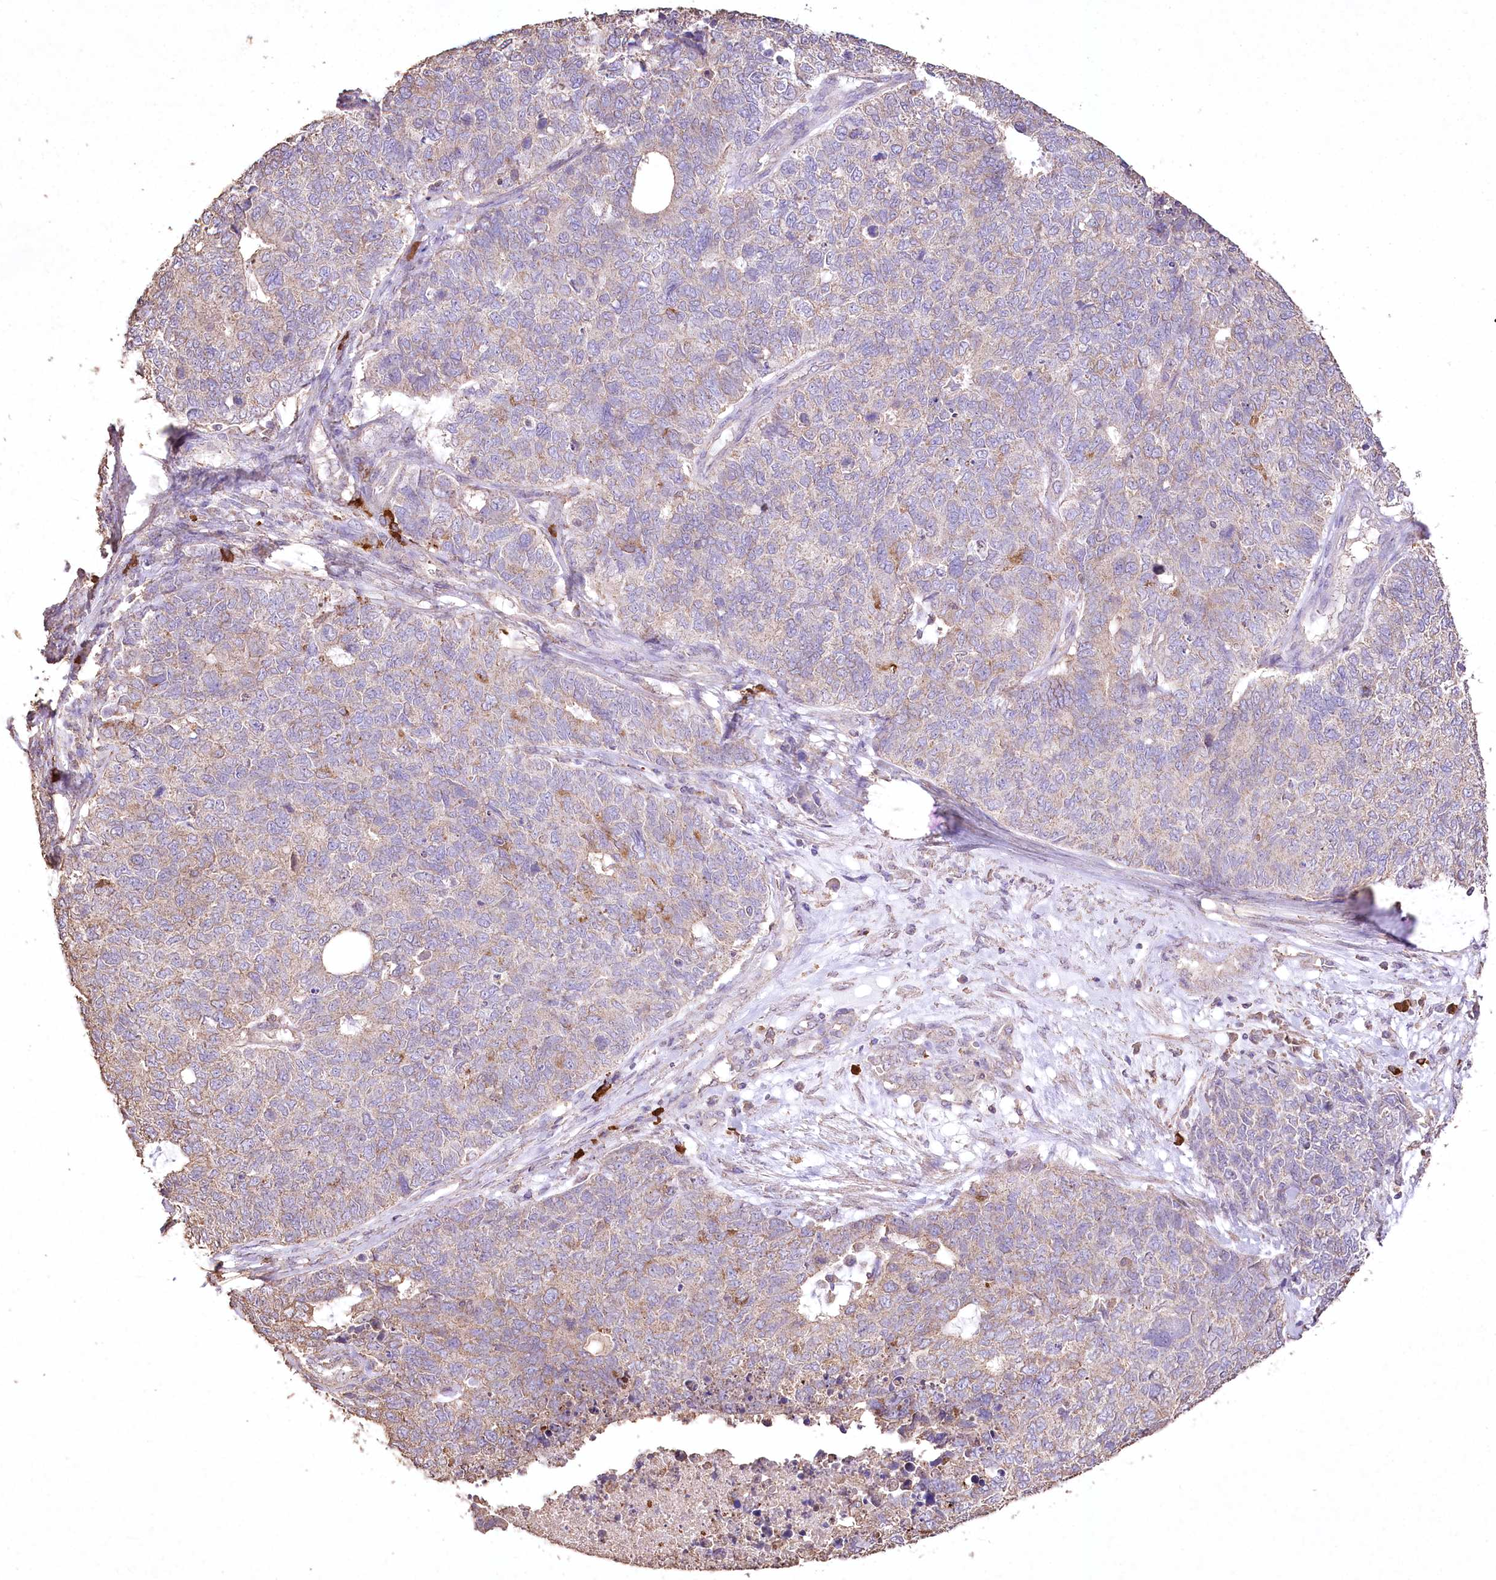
{"staining": {"intensity": "moderate", "quantity": "<25%", "location": "cytoplasmic/membranous"}, "tissue": "cervical cancer", "cell_type": "Tumor cells", "image_type": "cancer", "snomed": [{"axis": "morphology", "description": "Squamous cell carcinoma, NOS"}, {"axis": "topography", "description": "Cervix"}], "caption": "Protein expression analysis of human cervical squamous cell carcinoma reveals moderate cytoplasmic/membranous staining in about <25% of tumor cells. Immunohistochemistry stains the protein in brown and the nuclei are stained blue.", "gene": "IREB2", "patient": {"sex": "female", "age": 63}}